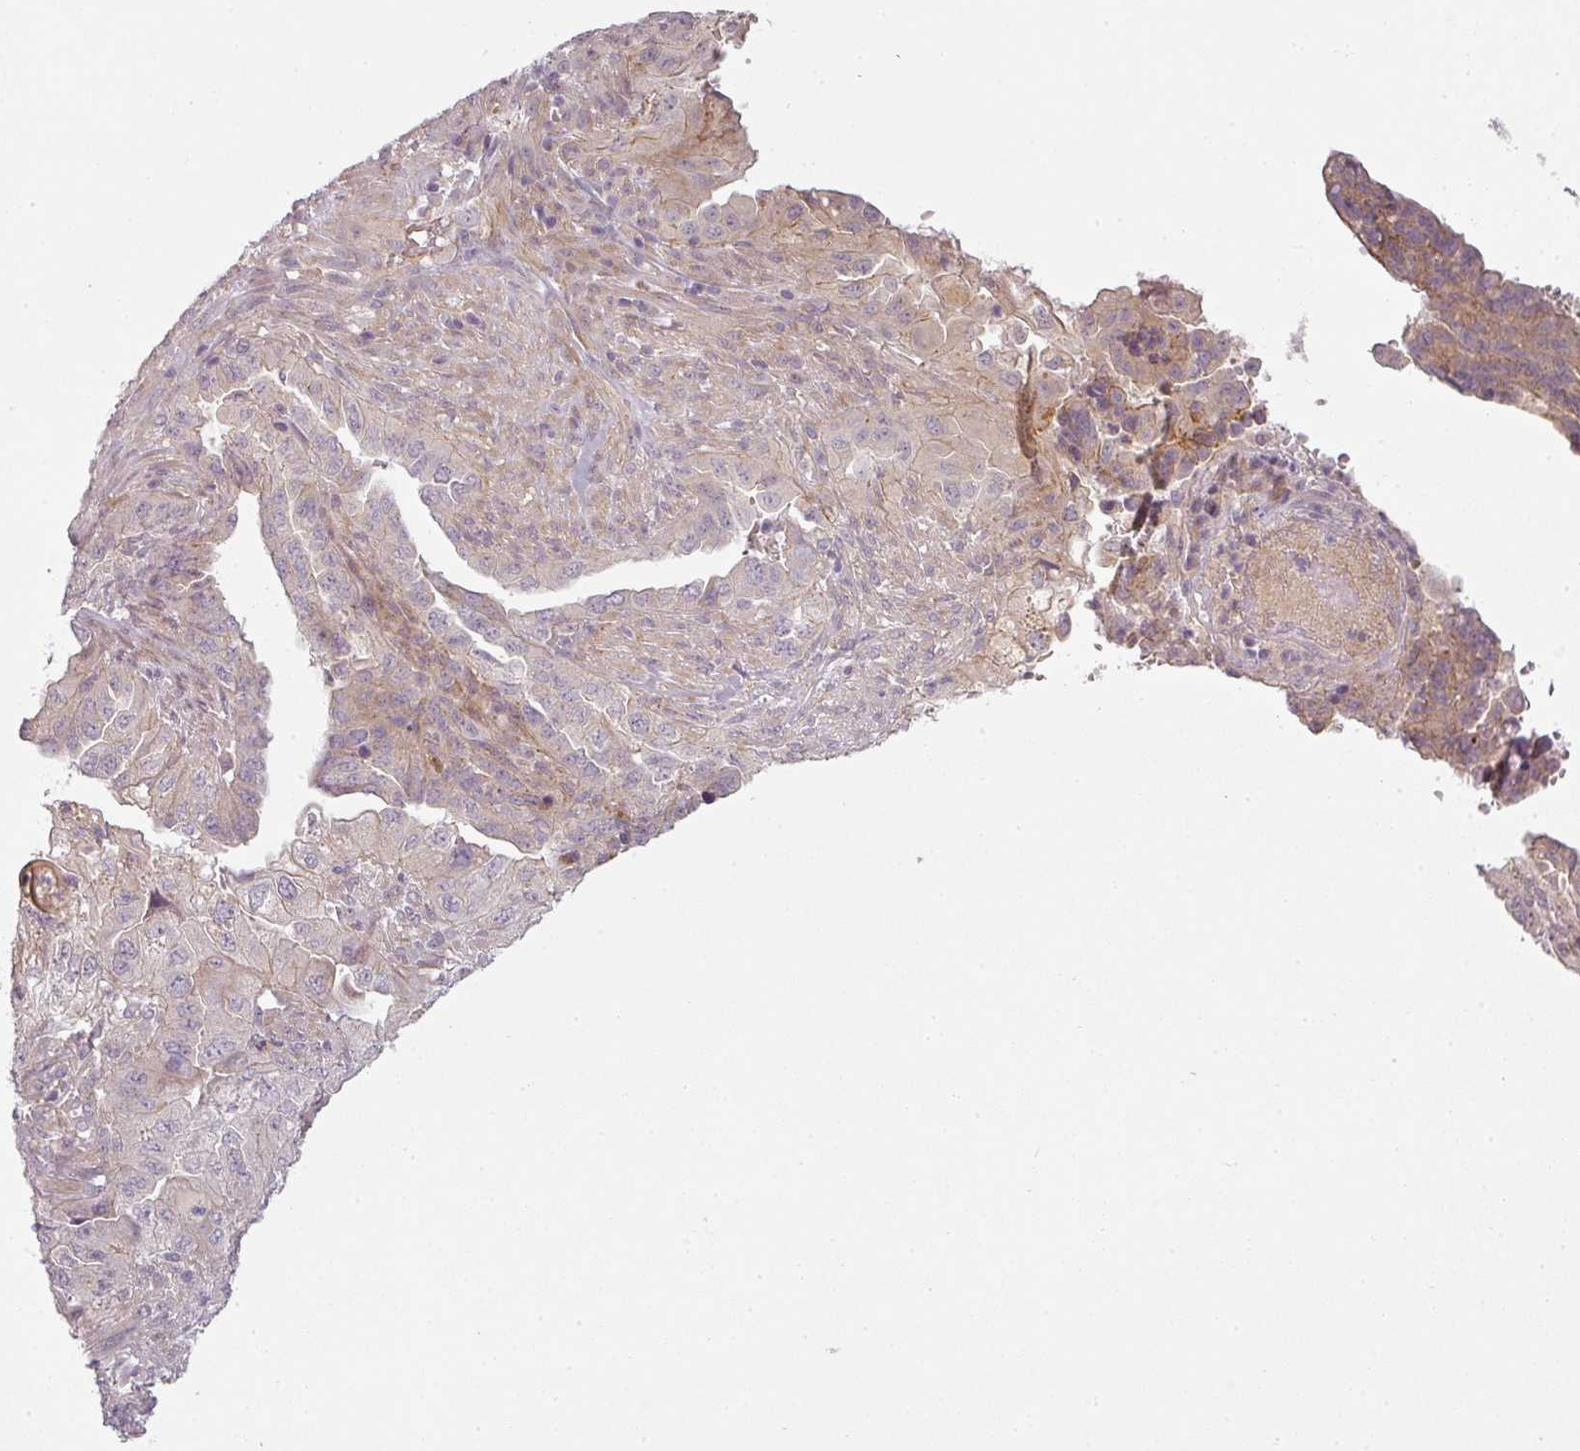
{"staining": {"intensity": "weak", "quantity": "<25%", "location": "cytoplasmic/membranous"}, "tissue": "endometrial cancer", "cell_type": "Tumor cells", "image_type": "cancer", "snomed": [{"axis": "morphology", "description": "Adenocarcinoma, NOS"}, {"axis": "topography", "description": "Endometrium"}], "caption": "IHC of endometrial cancer shows no expression in tumor cells.", "gene": "SLC16A9", "patient": {"sex": "female", "age": 51}}